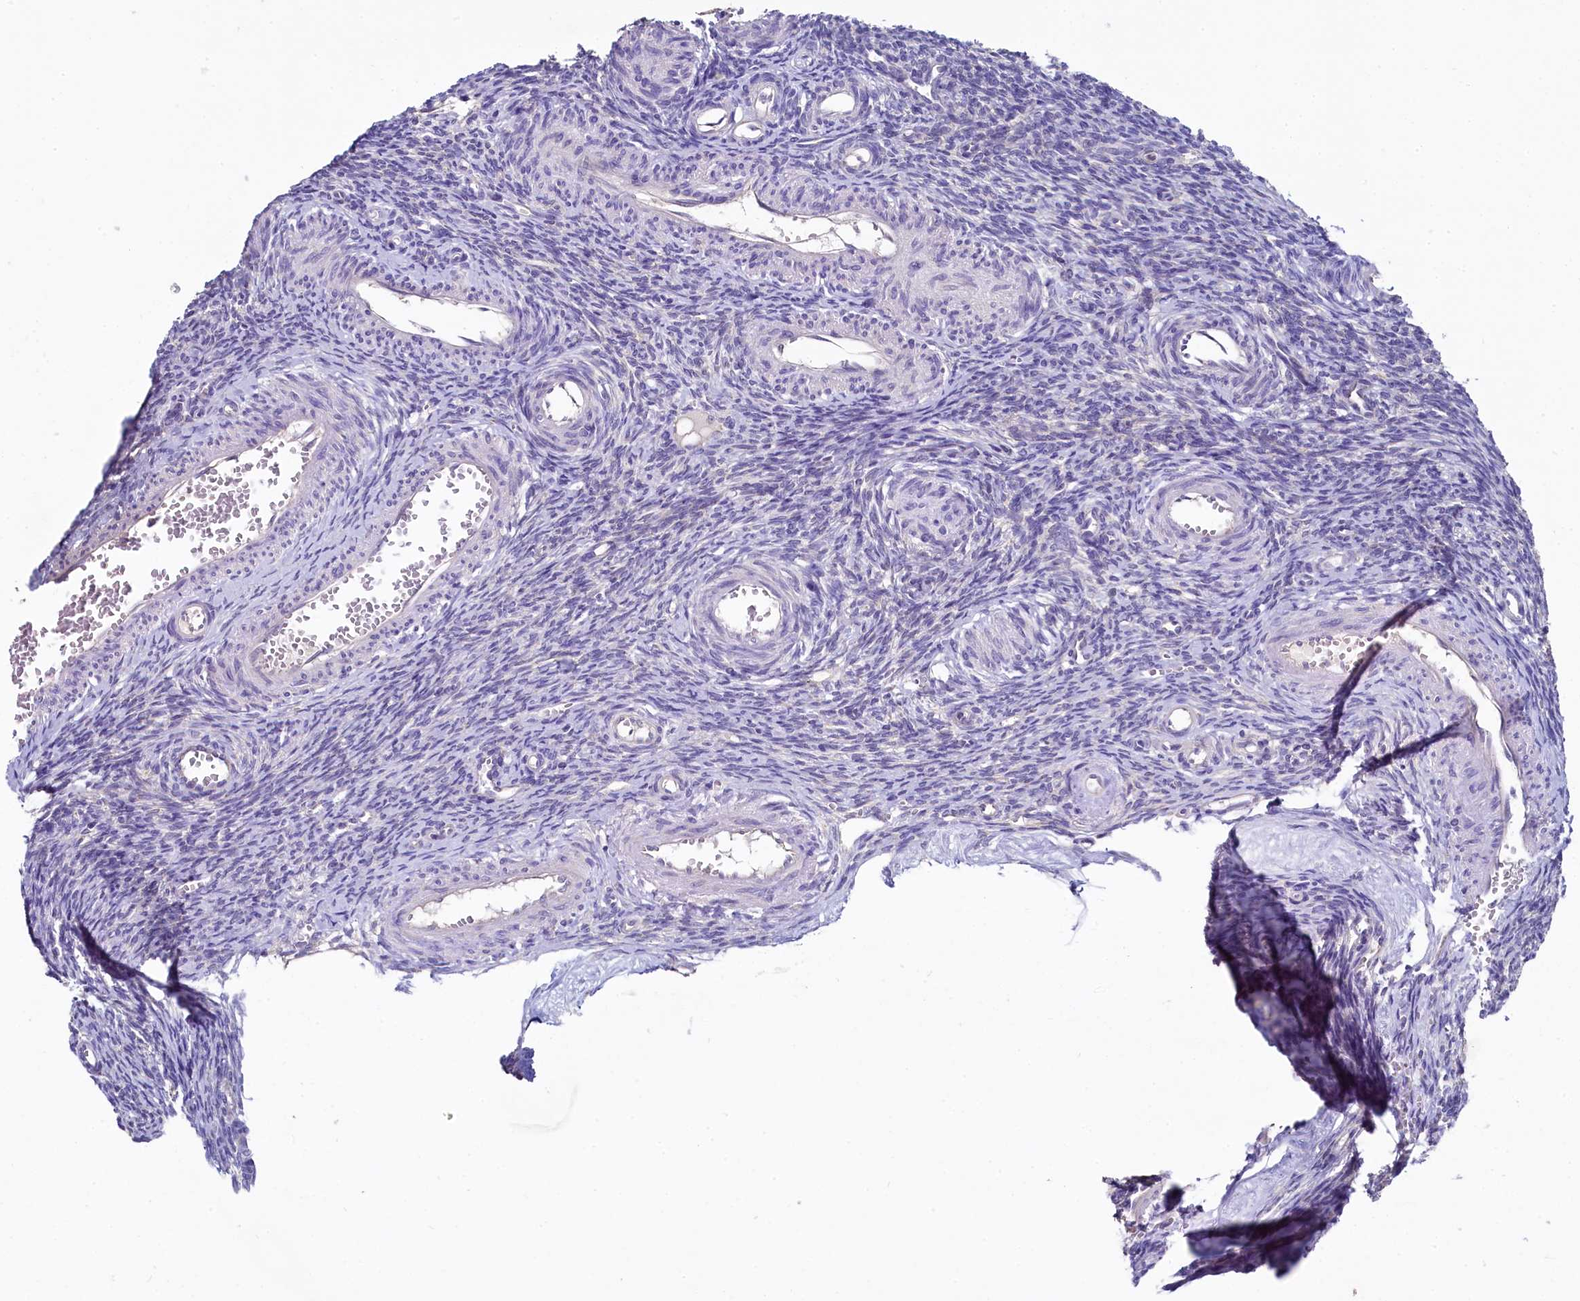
{"staining": {"intensity": "moderate", "quantity": ">75%", "location": "cytoplasmic/membranous"}, "tissue": "ovary", "cell_type": "Follicle cells", "image_type": "normal", "snomed": [{"axis": "morphology", "description": "Normal tissue, NOS"}, {"axis": "topography", "description": "Ovary"}], "caption": "Immunohistochemistry image of normal human ovary stained for a protein (brown), which demonstrates medium levels of moderate cytoplasmic/membranous positivity in approximately >75% of follicle cells.", "gene": "MRPL57", "patient": {"sex": "female", "age": 39}}